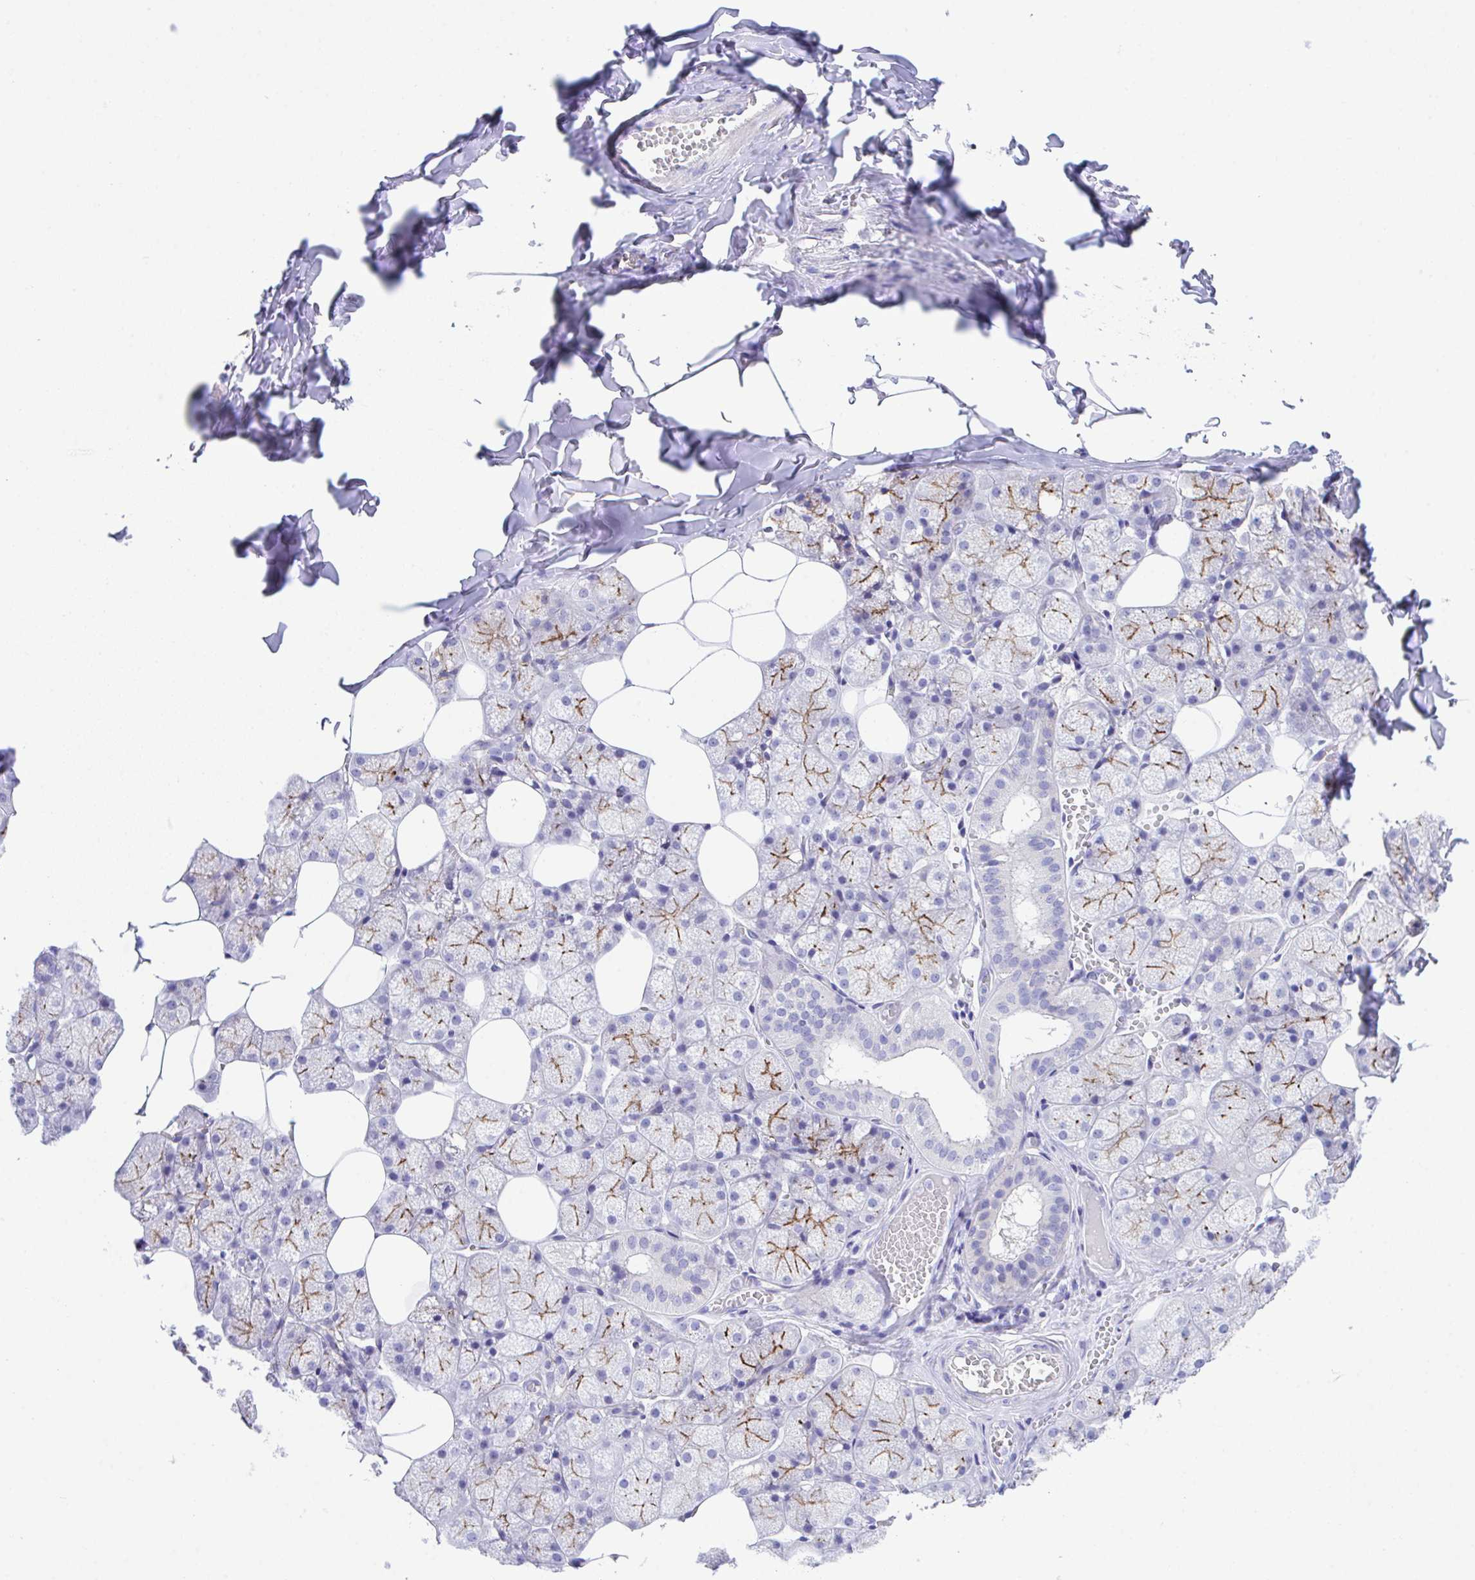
{"staining": {"intensity": "strong", "quantity": "25%-75%", "location": "cytoplasmic/membranous"}, "tissue": "salivary gland", "cell_type": "Glandular cells", "image_type": "normal", "snomed": [{"axis": "morphology", "description": "Normal tissue, NOS"}, {"axis": "topography", "description": "Salivary gland"}, {"axis": "topography", "description": "Peripheral nerve tissue"}], "caption": "High-power microscopy captured an immunohistochemistry (IHC) histopathology image of normal salivary gland, revealing strong cytoplasmic/membranous expression in approximately 25%-75% of glandular cells. (DAB (3,3'-diaminobenzidine) = brown stain, brightfield microscopy at high magnification).", "gene": "SLC16A6", "patient": {"sex": "male", "age": 38}}